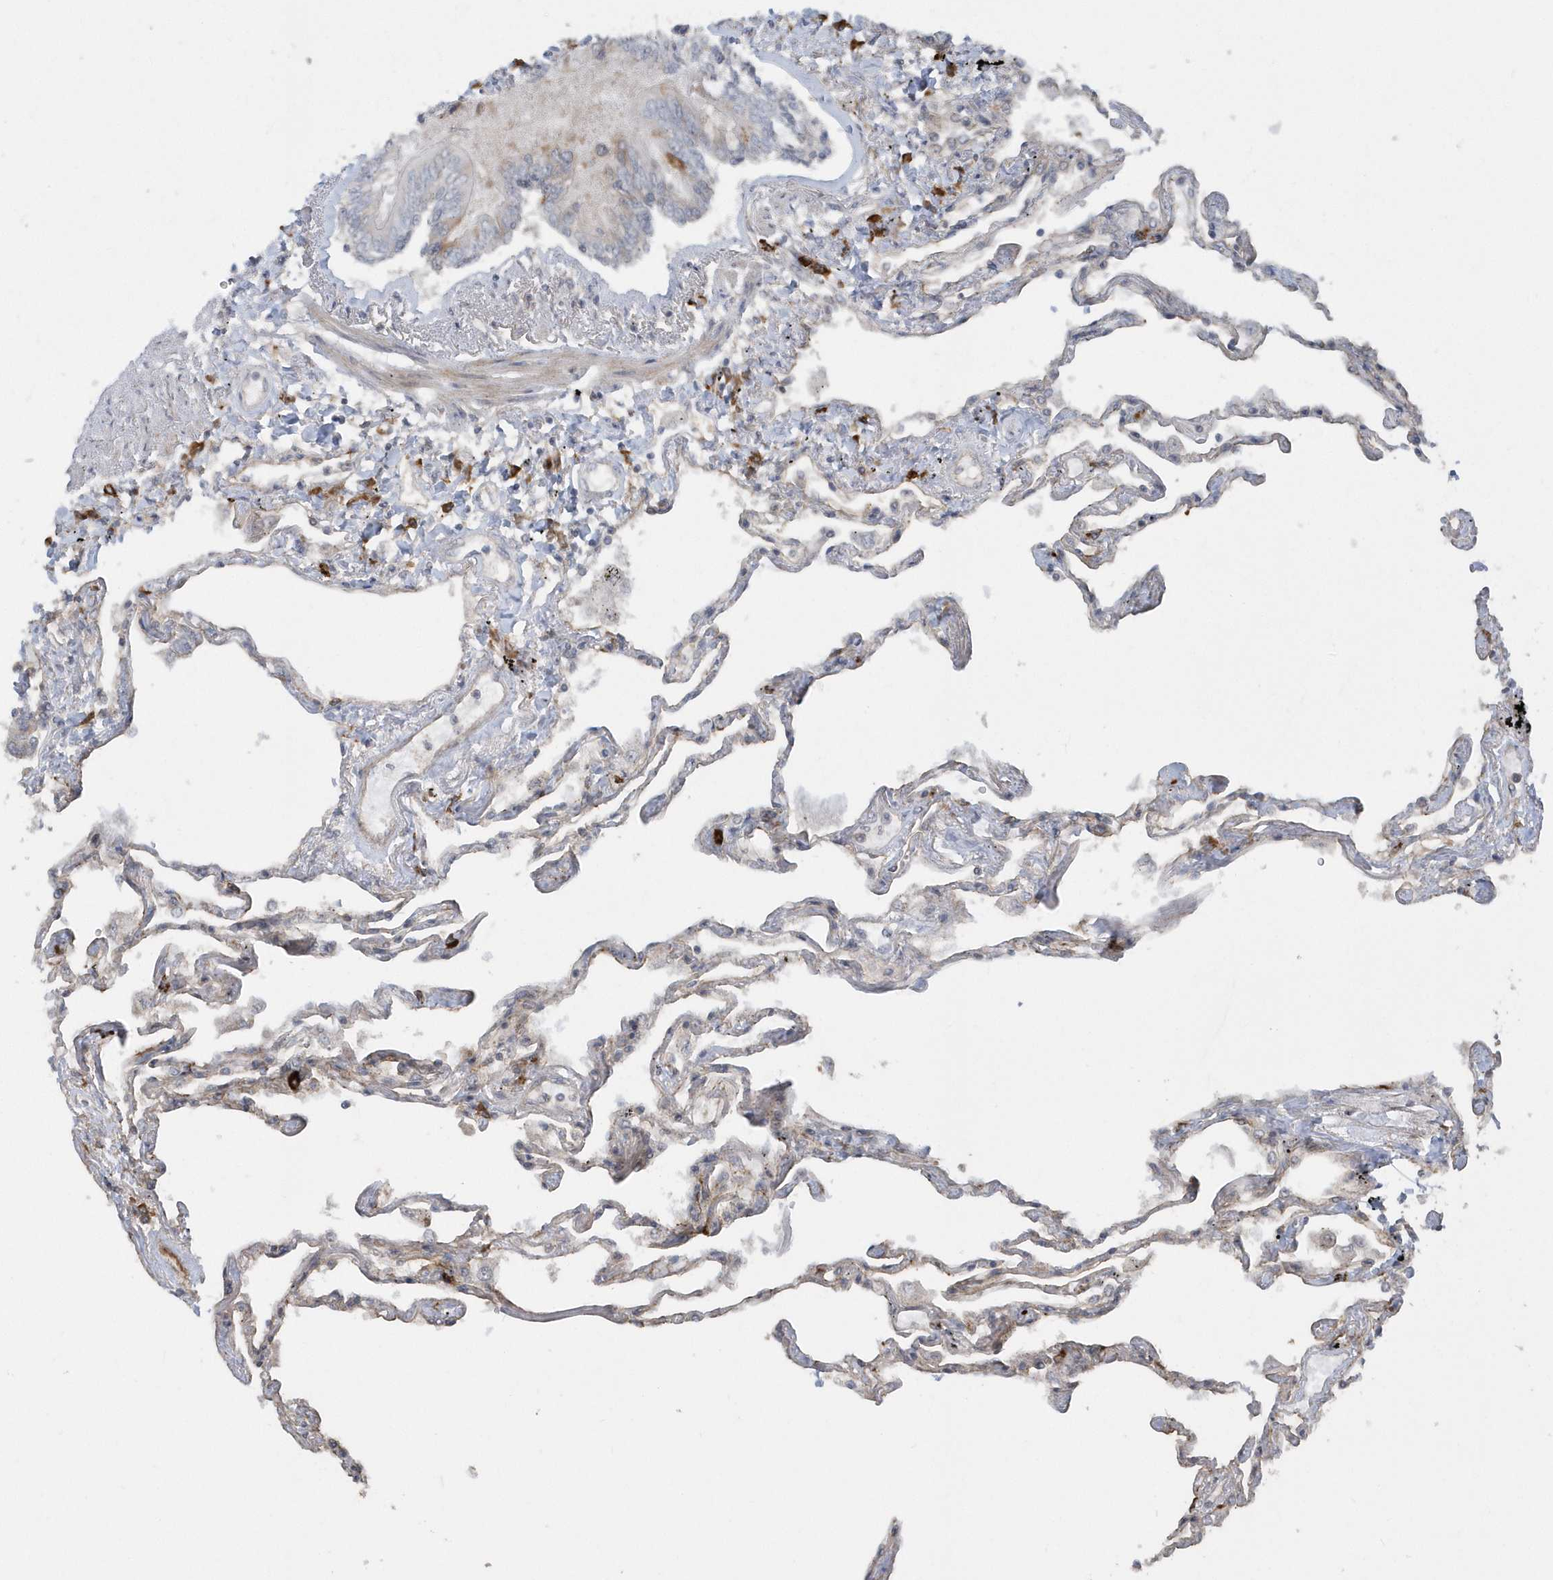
{"staining": {"intensity": "weak", "quantity": "<25%", "location": "cytoplasmic/membranous"}, "tissue": "lung", "cell_type": "Alveolar cells", "image_type": "normal", "snomed": [{"axis": "morphology", "description": "Normal tissue, NOS"}, {"axis": "topography", "description": "Lung"}], "caption": "Lung stained for a protein using immunohistochemistry exhibits no expression alveolar cells.", "gene": "HERPUD1", "patient": {"sex": "female", "age": 67}}